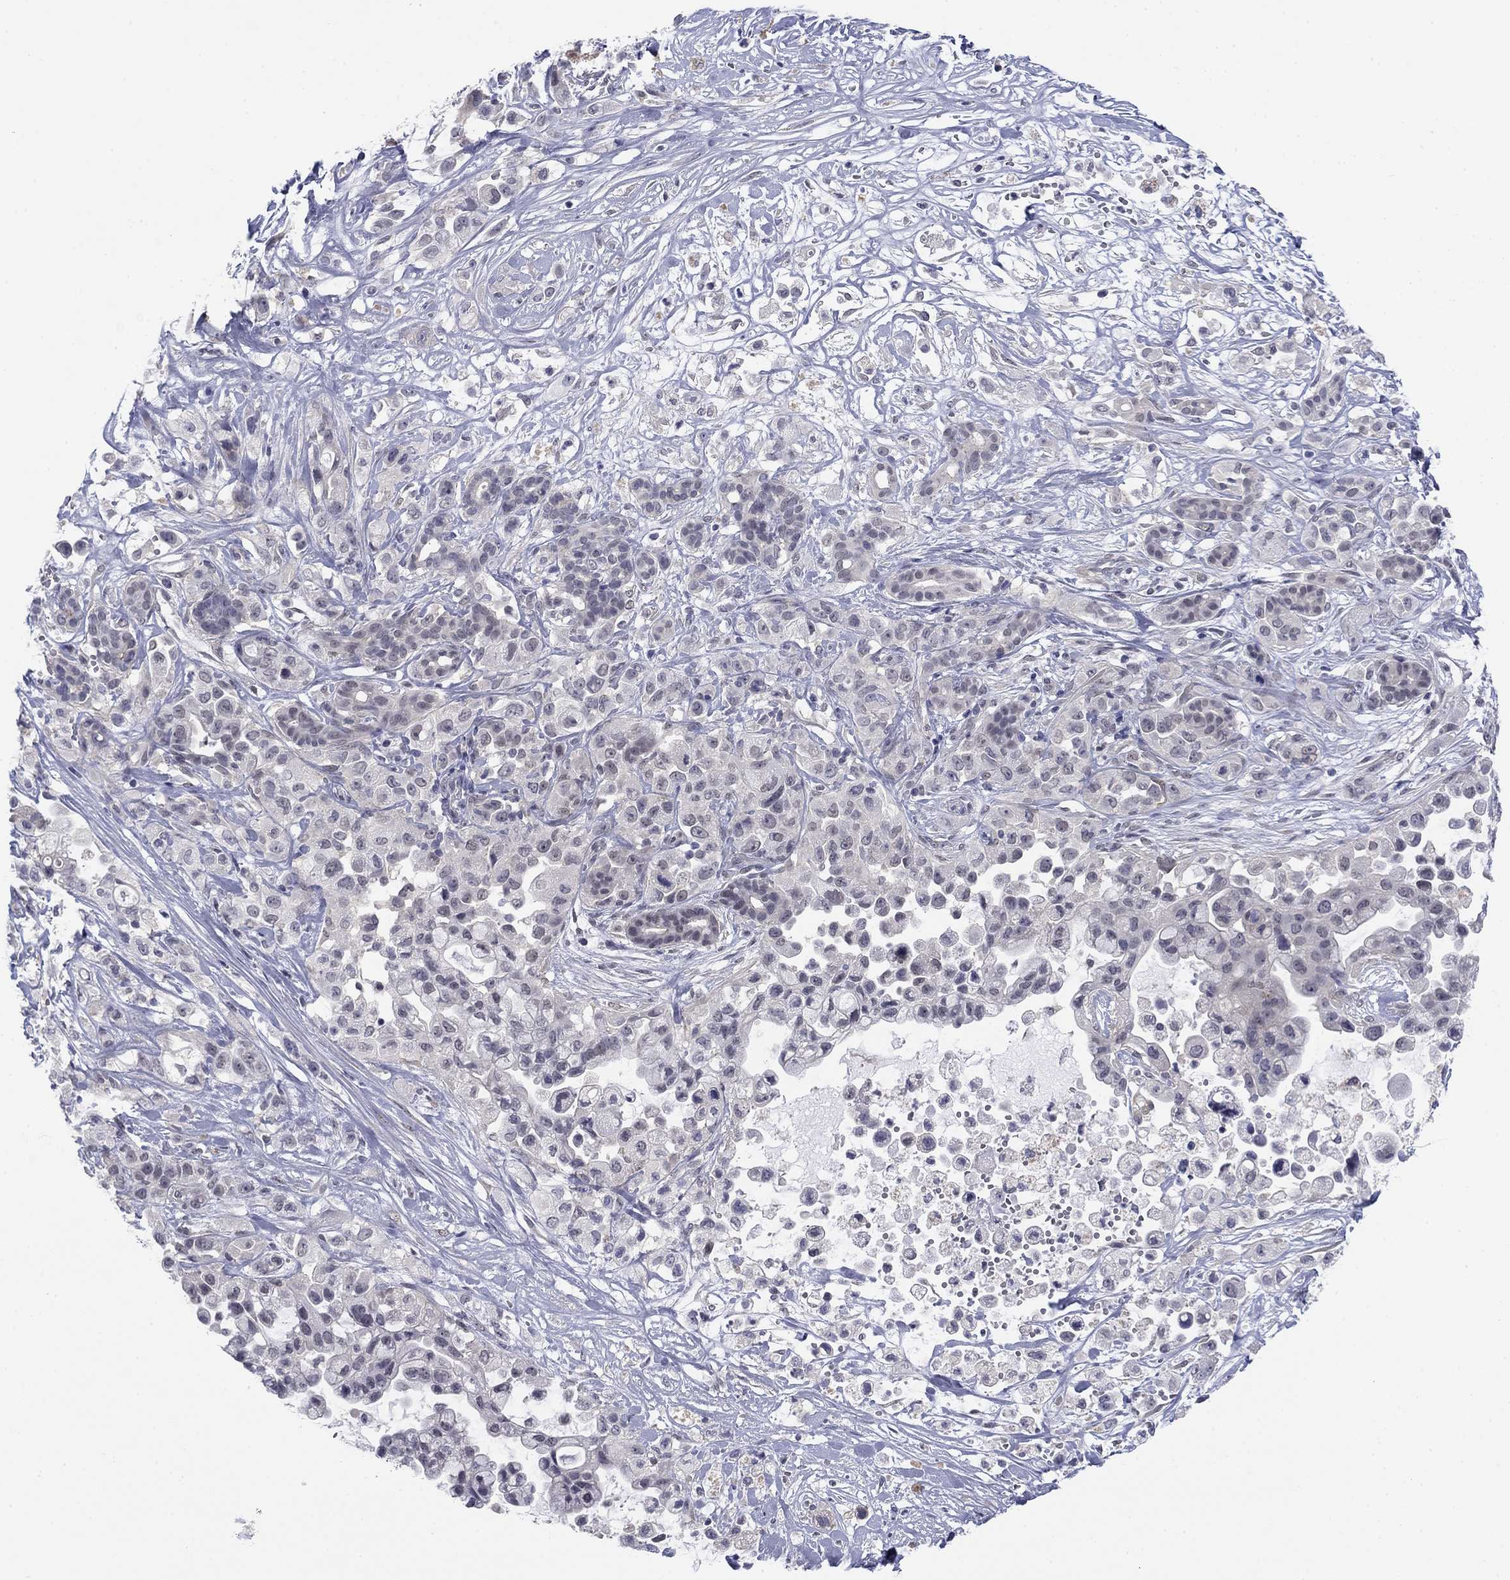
{"staining": {"intensity": "negative", "quantity": "none", "location": "none"}, "tissue": "pancreatic cancer", "cell_type": "Tumor cells", "image_type": "cancer", "snomed": [{"axis": "morphology", "description": "Adenocarcinoma, NOS"}, {"axis": "topography", "description": "Pancreas"}], "caption": "The photomicrograph displays no staining of tumor cells in pancreatic adenocarcinoma. (Stains: DAB IHC with hematoxylin counter stain, Microscopy: brightfield microscopy at high magnification).", "gene": "TIGD4", "patient": {"sex": "male", "age": 44}}